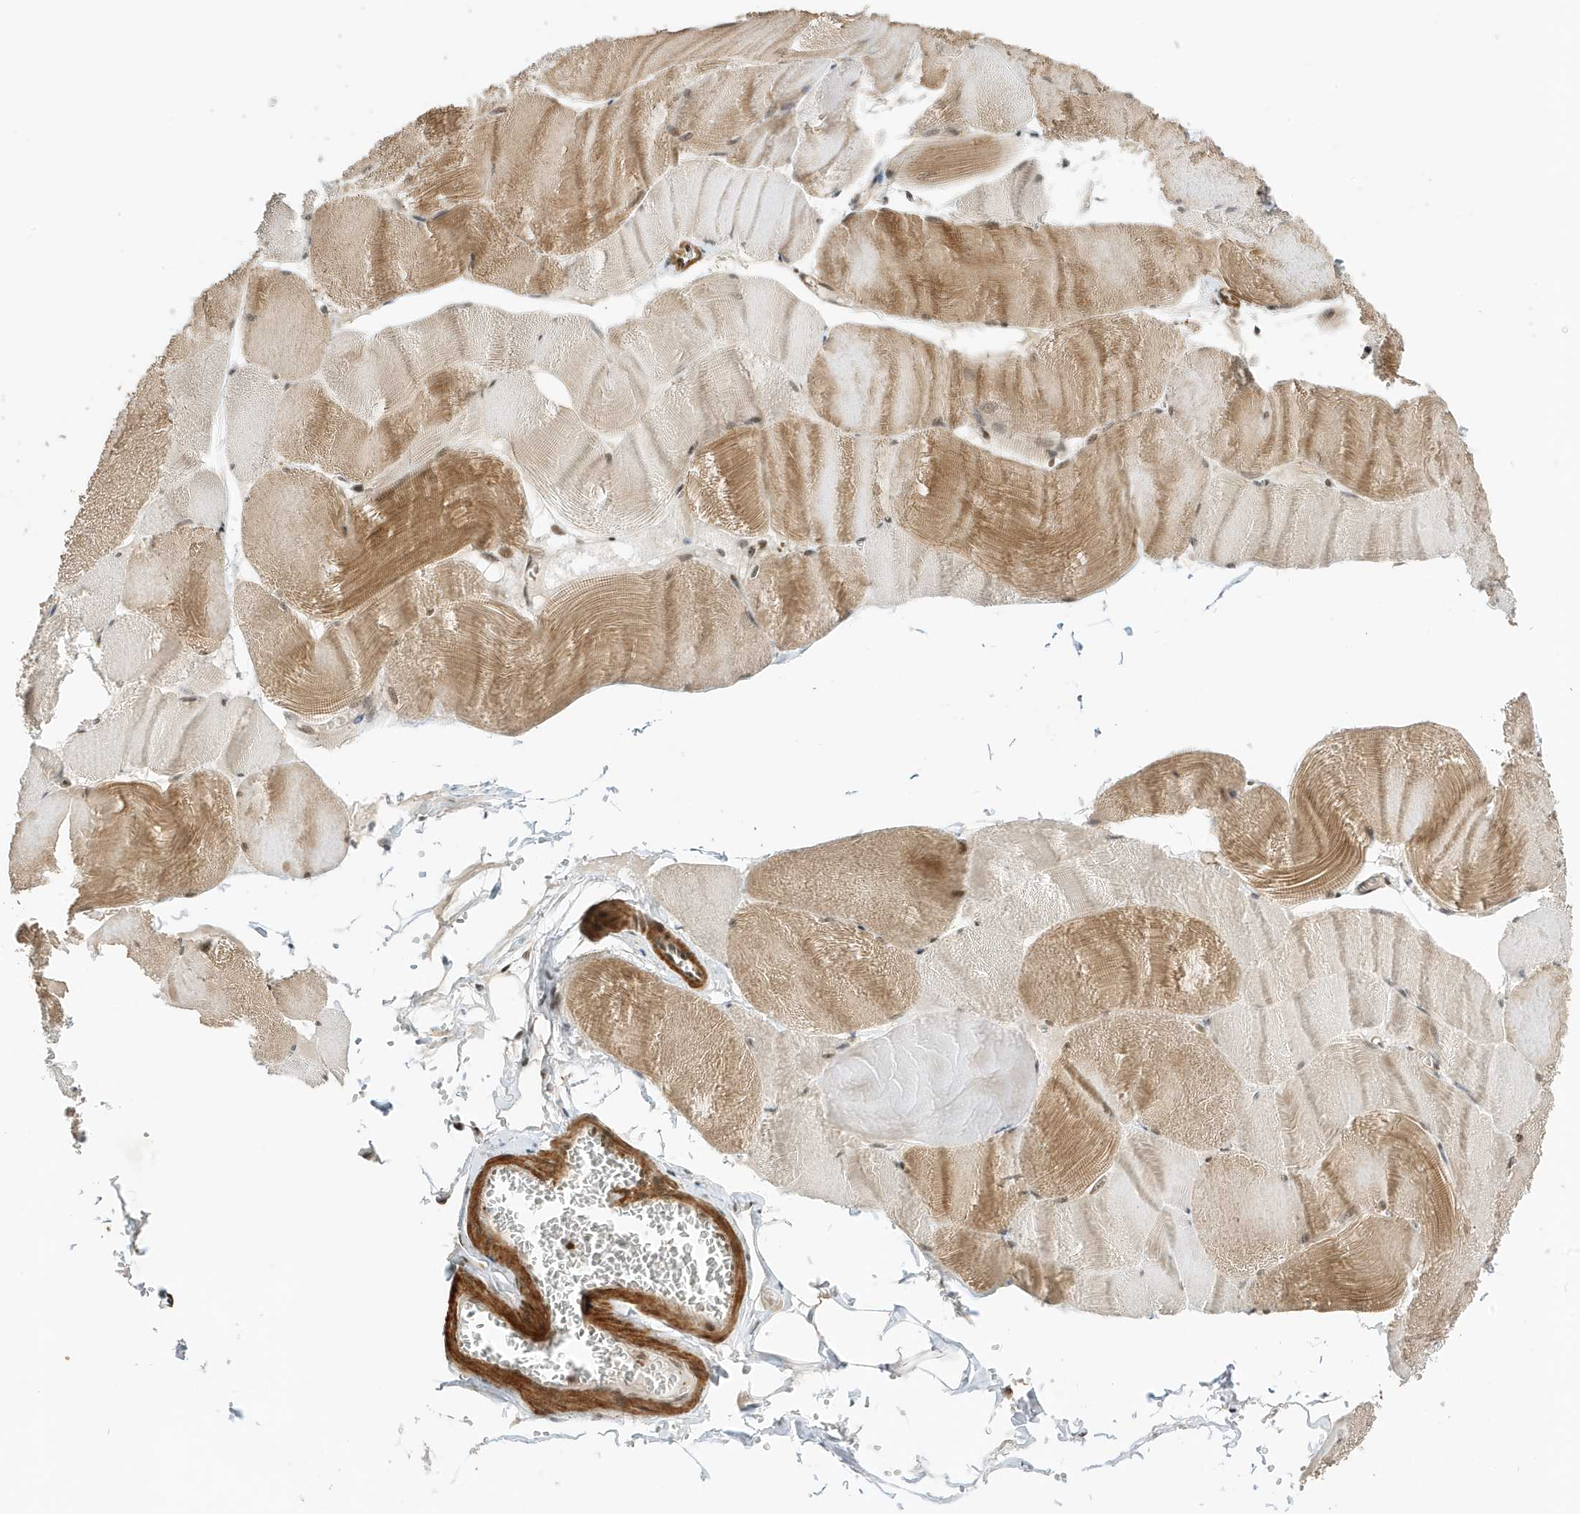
{"staining": {"intensity": "moderate", "quantity": "25%-75%", "location": "cytoplasmic/membranous"}, "tissue": "skeletal muscle", "cell_type": "Myocytes", "image_type": "normal", "snomed": [{"axis": "morphology", "description": "Normal tissue, NOS"}, {"axis": "morphology", "description": "Basal cell carcinoma"}, {"axis": "topography", "description": "Skeletal muscle"}], "caption": "Immunohistochemistry (IHC) photomicrograph of unremarkable human skeletal muscle stained for a protein (brown), which displays medium levels of moderate cytoplasmic/membranous positivity in approximately 25%-75% of myocytes.", "gene": "MAST3", "patient": {"sex": "female", "age": 64}}